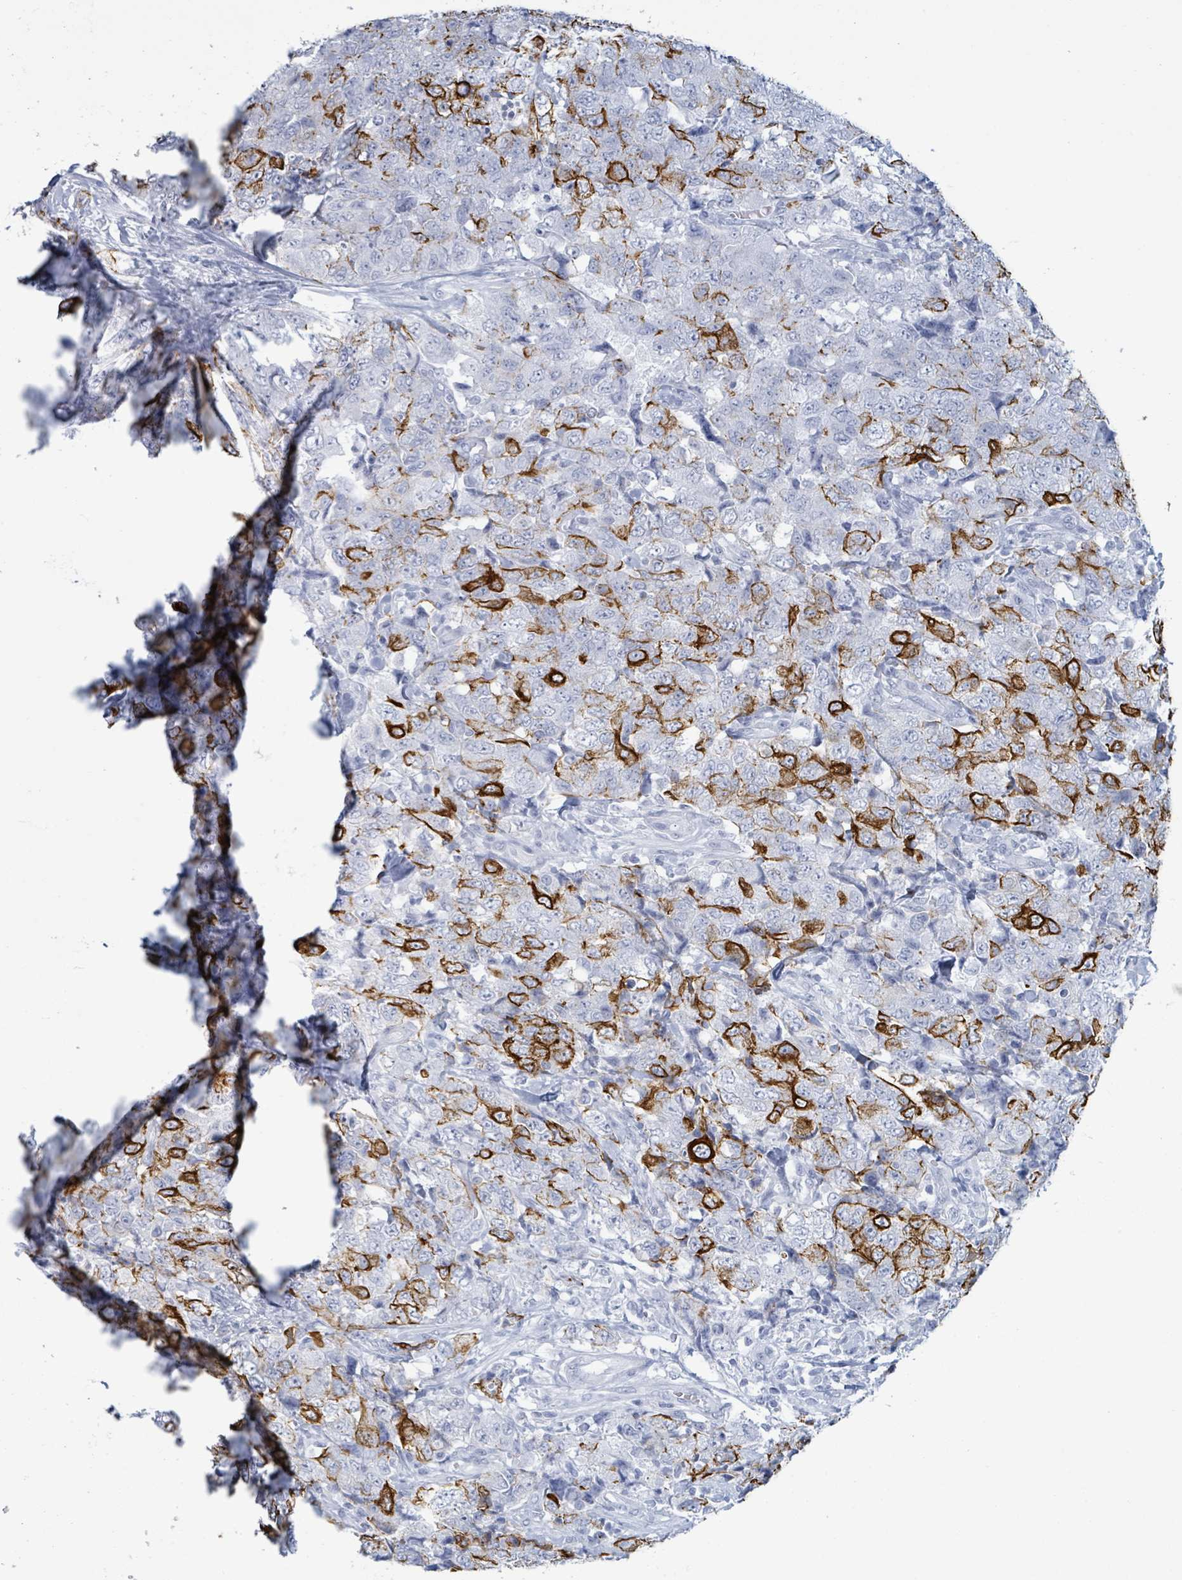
{"staining": {"intensity": "strong", "quantity": "25%-75%", "location": "cytoplasmic/membranous"}, "tissue": "urothelial cancer", "cell_type": "Tumor cells", "image_type": "cancer", "snomed": [{"axis": "morphology", "description": "Urothelial carcinoma, High grade"}, {"axis": "topography", "description": "Urinary bladder"}], "caption": "Immunohistochemical staining of urothelial cancer reveals strong cytoplasmic/membranous protein staining in about 25%-75% of tumor cells.", "gene": "KRT8", "patient": {"sex": "female", "age": 78}}